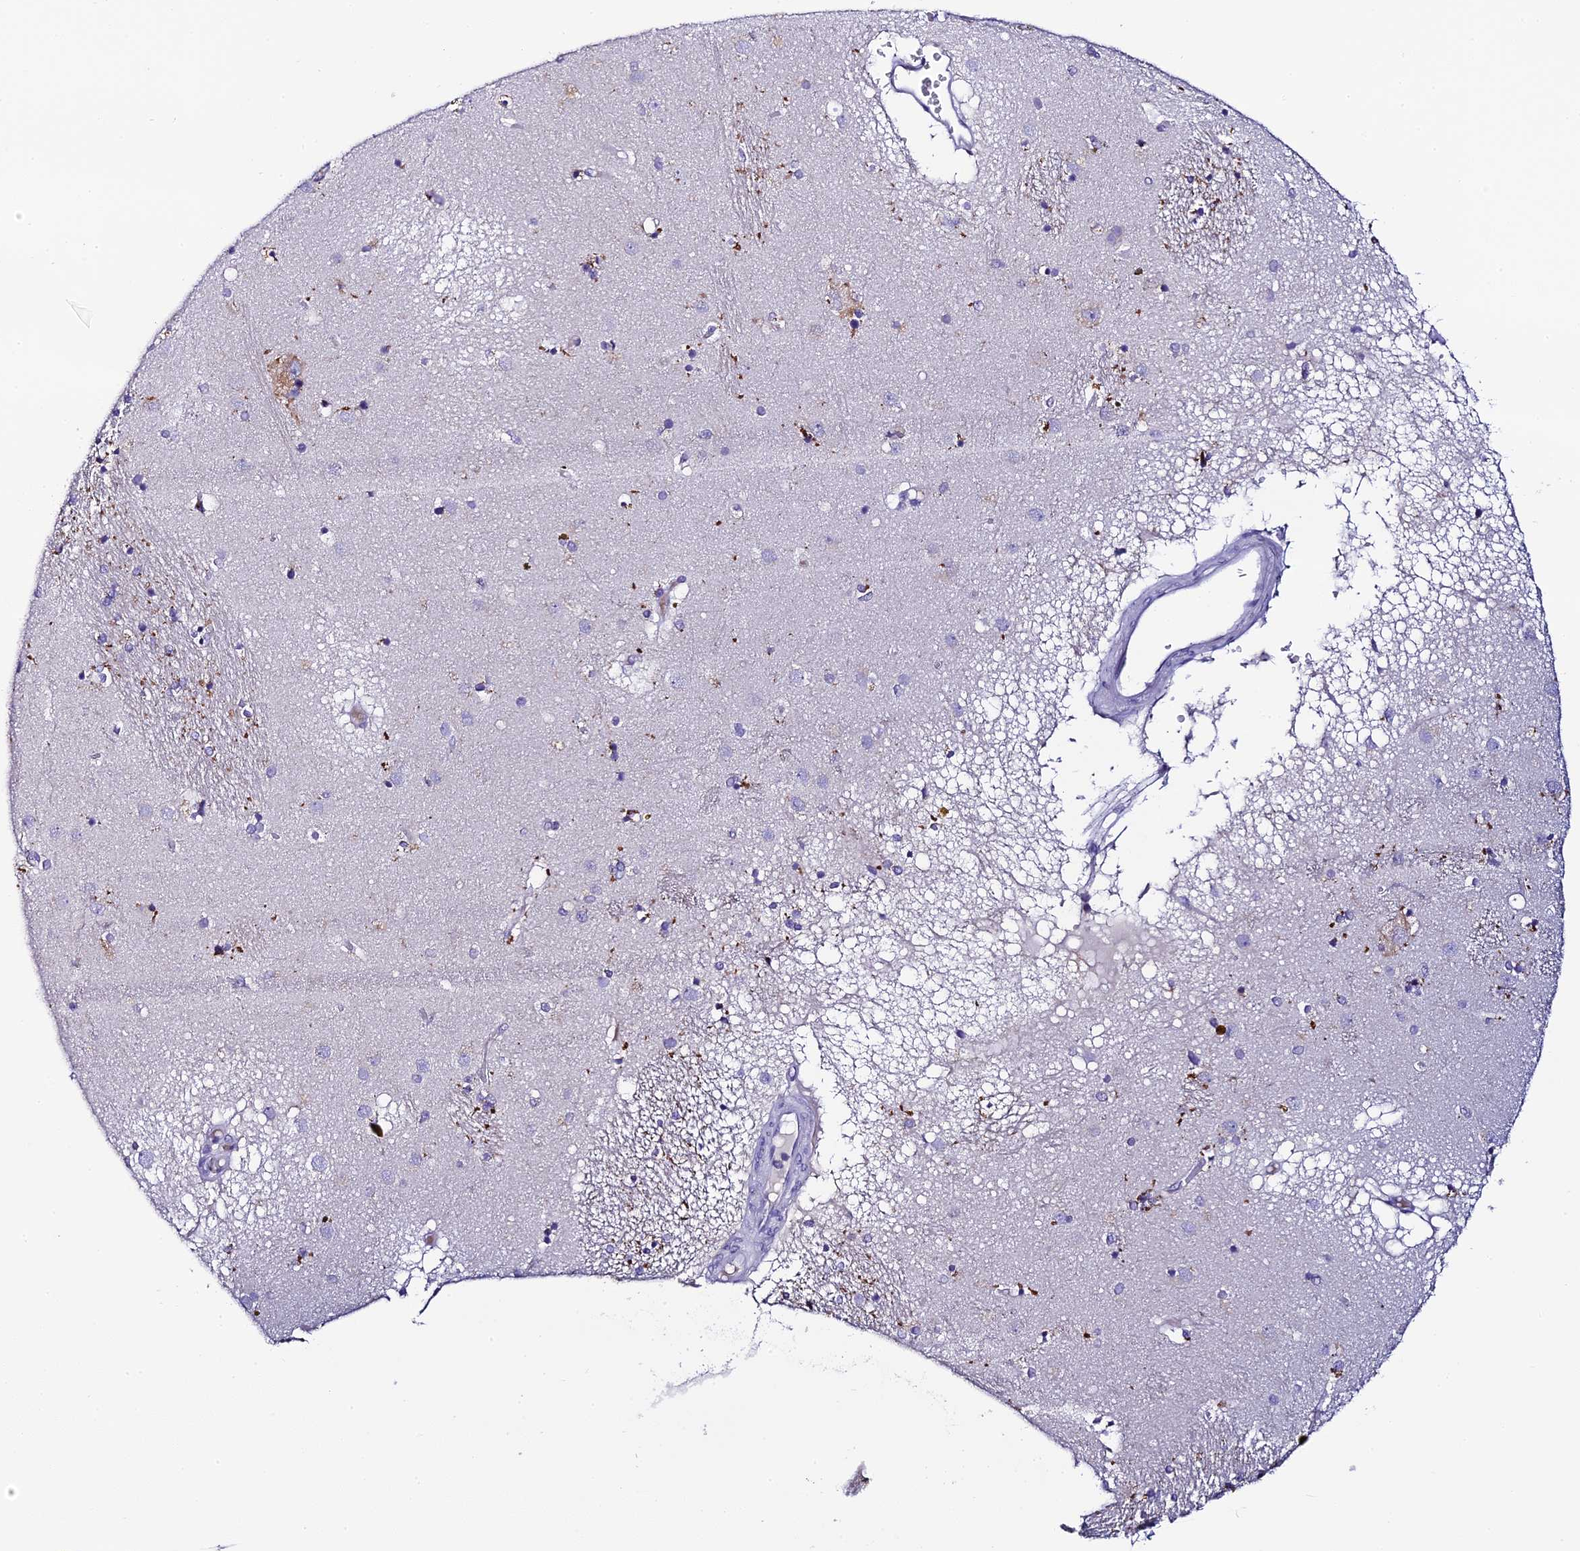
{"staining": {"intensity": "moderate", "quantity": "<25%", "location": "cytoplasmic/membranous"}, "tissue": "caudate", "cell_type": "Glial cells", "image_type": "normal", "snomed": [{"axis": "morphology", "description": "Normal tissue, NOS"}, {"axis": "topography", "description": "Lateral ventricle wall"}], "caption": "A histopathology image of human caudate stained for a protein shows moderate cytoplasmic/membranous brown staining in glial cells.", "gene": "C12orf29", "patient": {"sex": "male", "age": 70}}